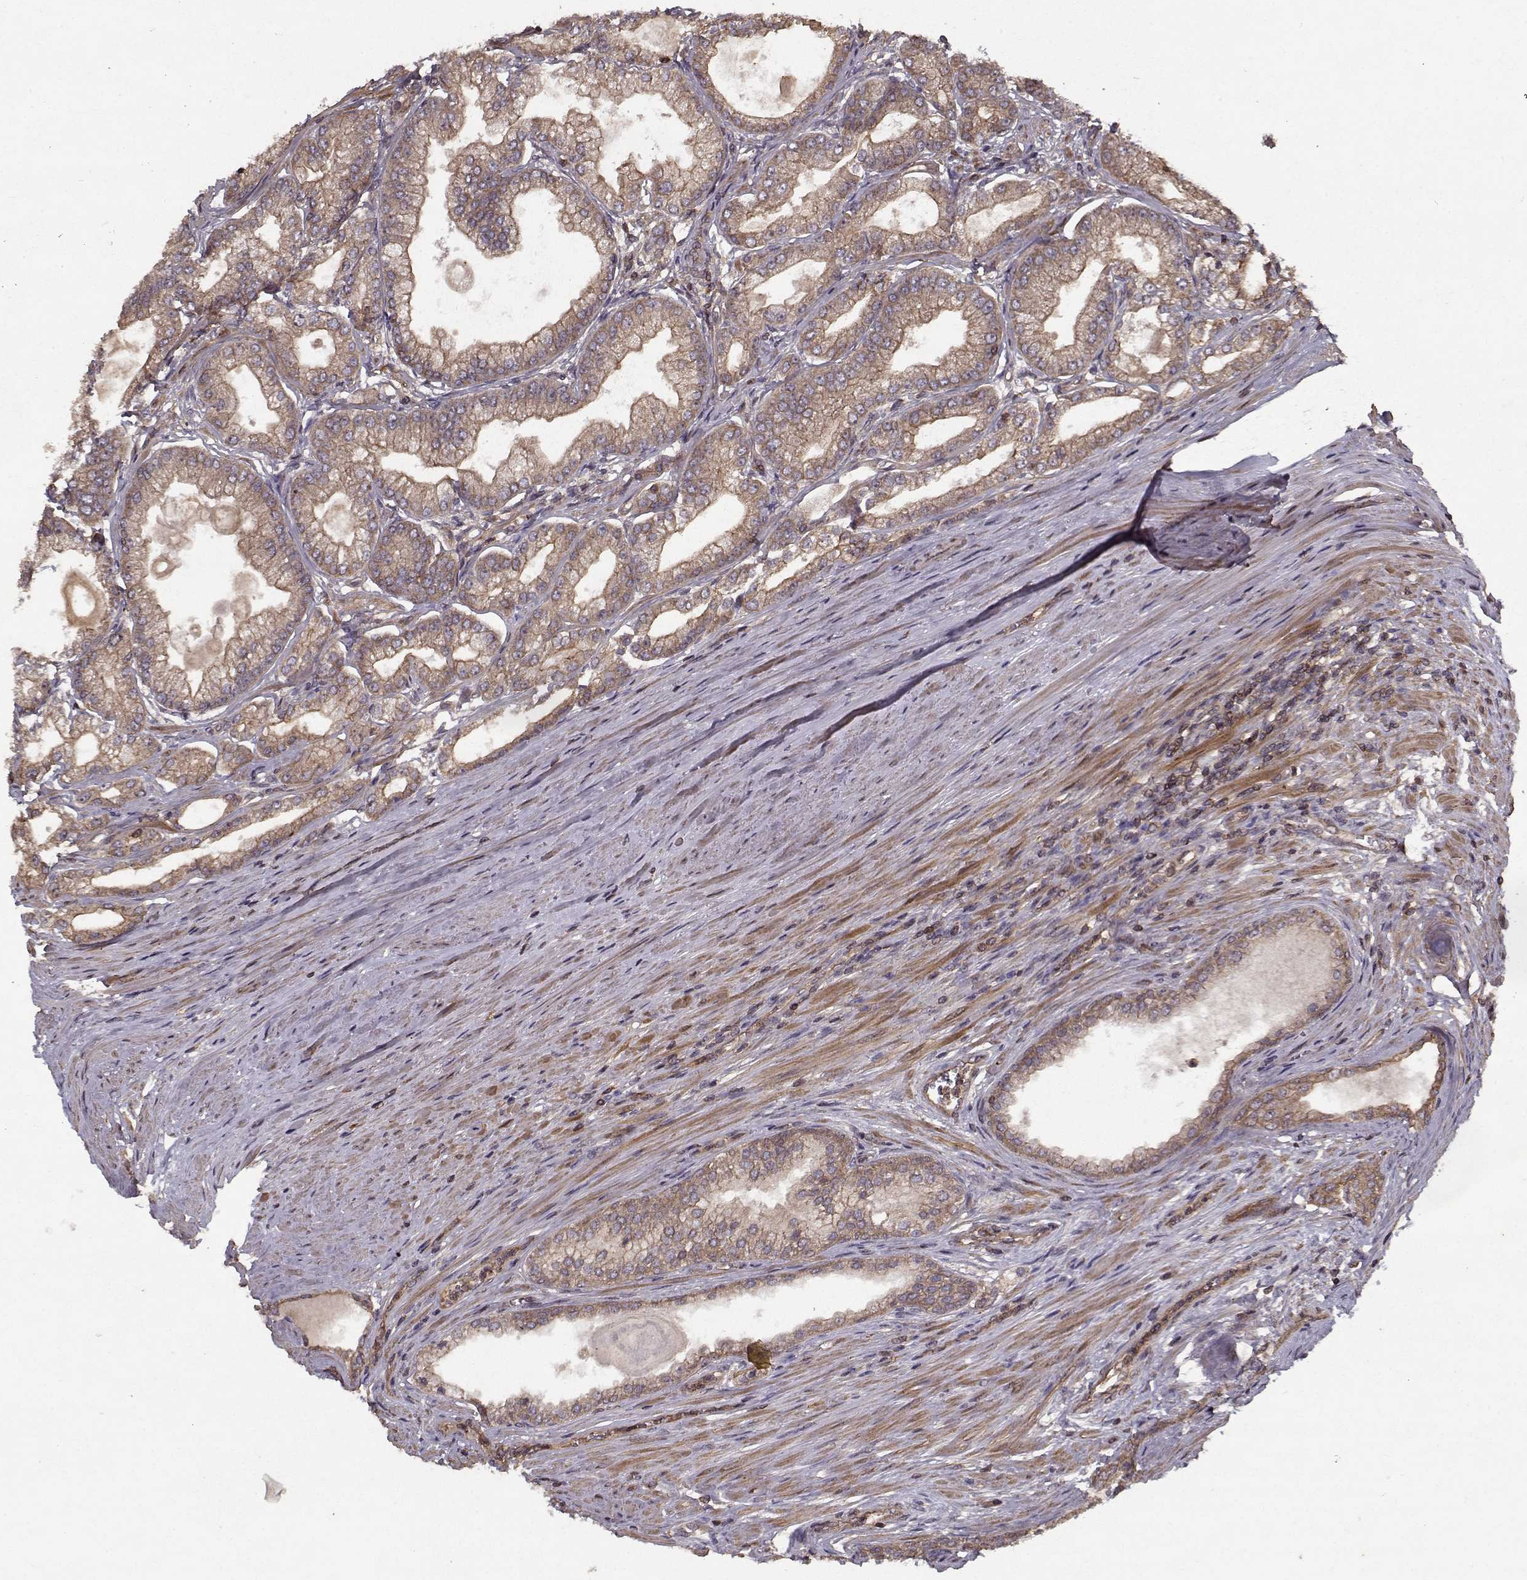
{"staining": {"intensity": "moderate", "quantity": ">75%", "location": "cytoplasmic/membranous"}, "tissue": "prostate cancer", "cell_type": "Tumor cells", "image_type": "cancer", "snomed": [{"axis": "morphology", "description": "Adenocarcinoma, NOS"}, {"axis": "topography", "description": "Prostate and seminal vesicle, NOS"}, {"axis": "topography", "description": "Prostate"}], "caption": "A micrograph showing moderate cytoplasmic/membranous expression in about >75% of tumor cells in prostate cancer (adenocarcinoma), as visualized by brown immunohistochemical staining.", "gene": "PPP1R12A", "patient": {"sex": "male", "age": 77}}